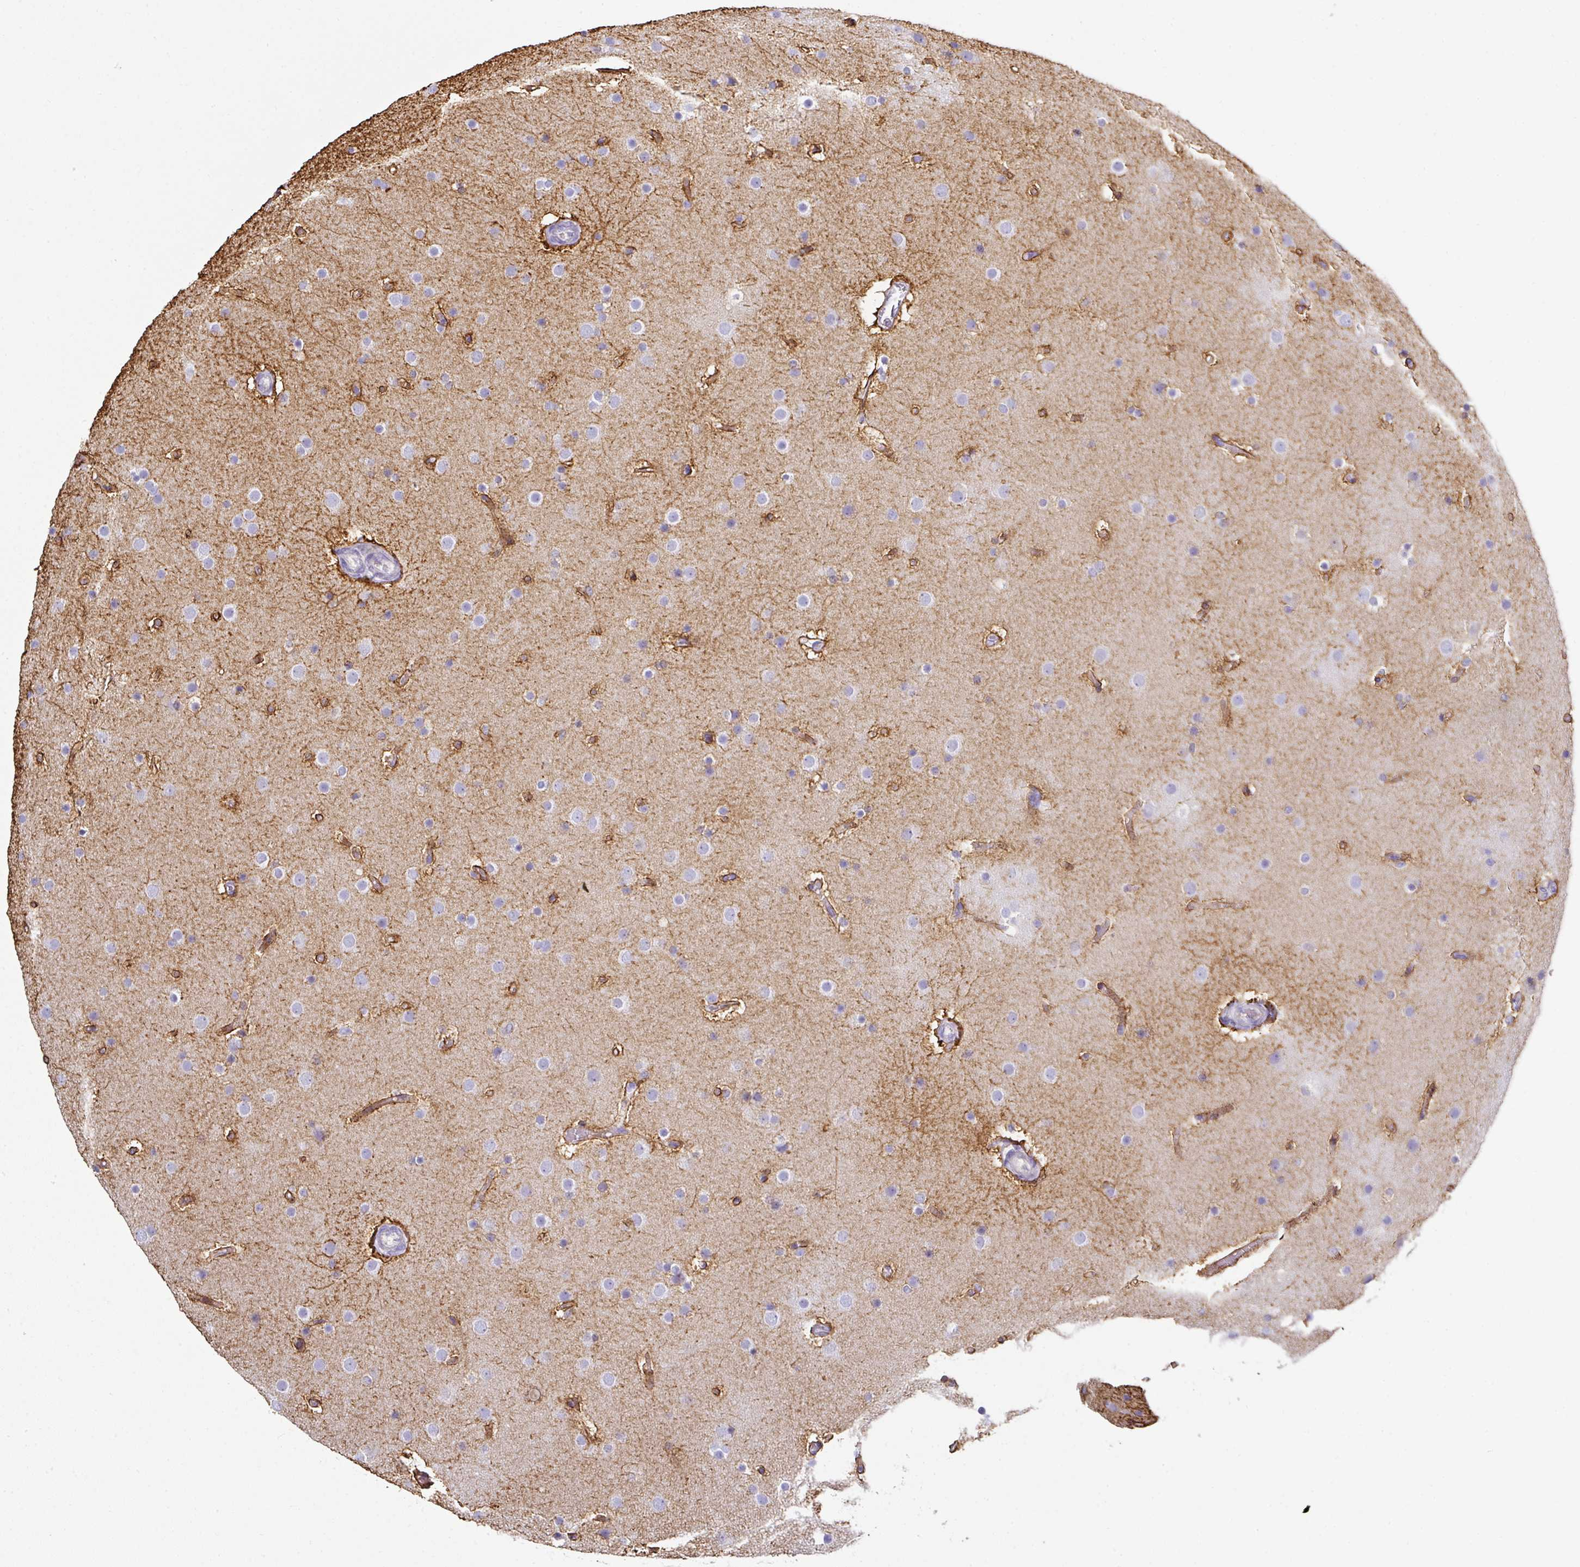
{"staining": {"intensity": "negative", "quantity": "none", "location": "none"}, "tissue": "glioma", "cell_type": "Tumor cells", "image_type": "cancer", "snomed": [{"axis": "morphology", "description": "Glioma, malignant, High grade"}, {"axis": "topography", "description": "Cerebral cortex"}], "caption": "High magnification brightfield microscopy of high-grade glioma (malignant) stained with DAB (brown) and counterstained with hematoxylin (blue): tumor cells show no significant staining. (Brightfield microscopy of DAB IHC at high magnification).", "gene": "TARM1", "patient": {"sex": "female", "age": 36}}